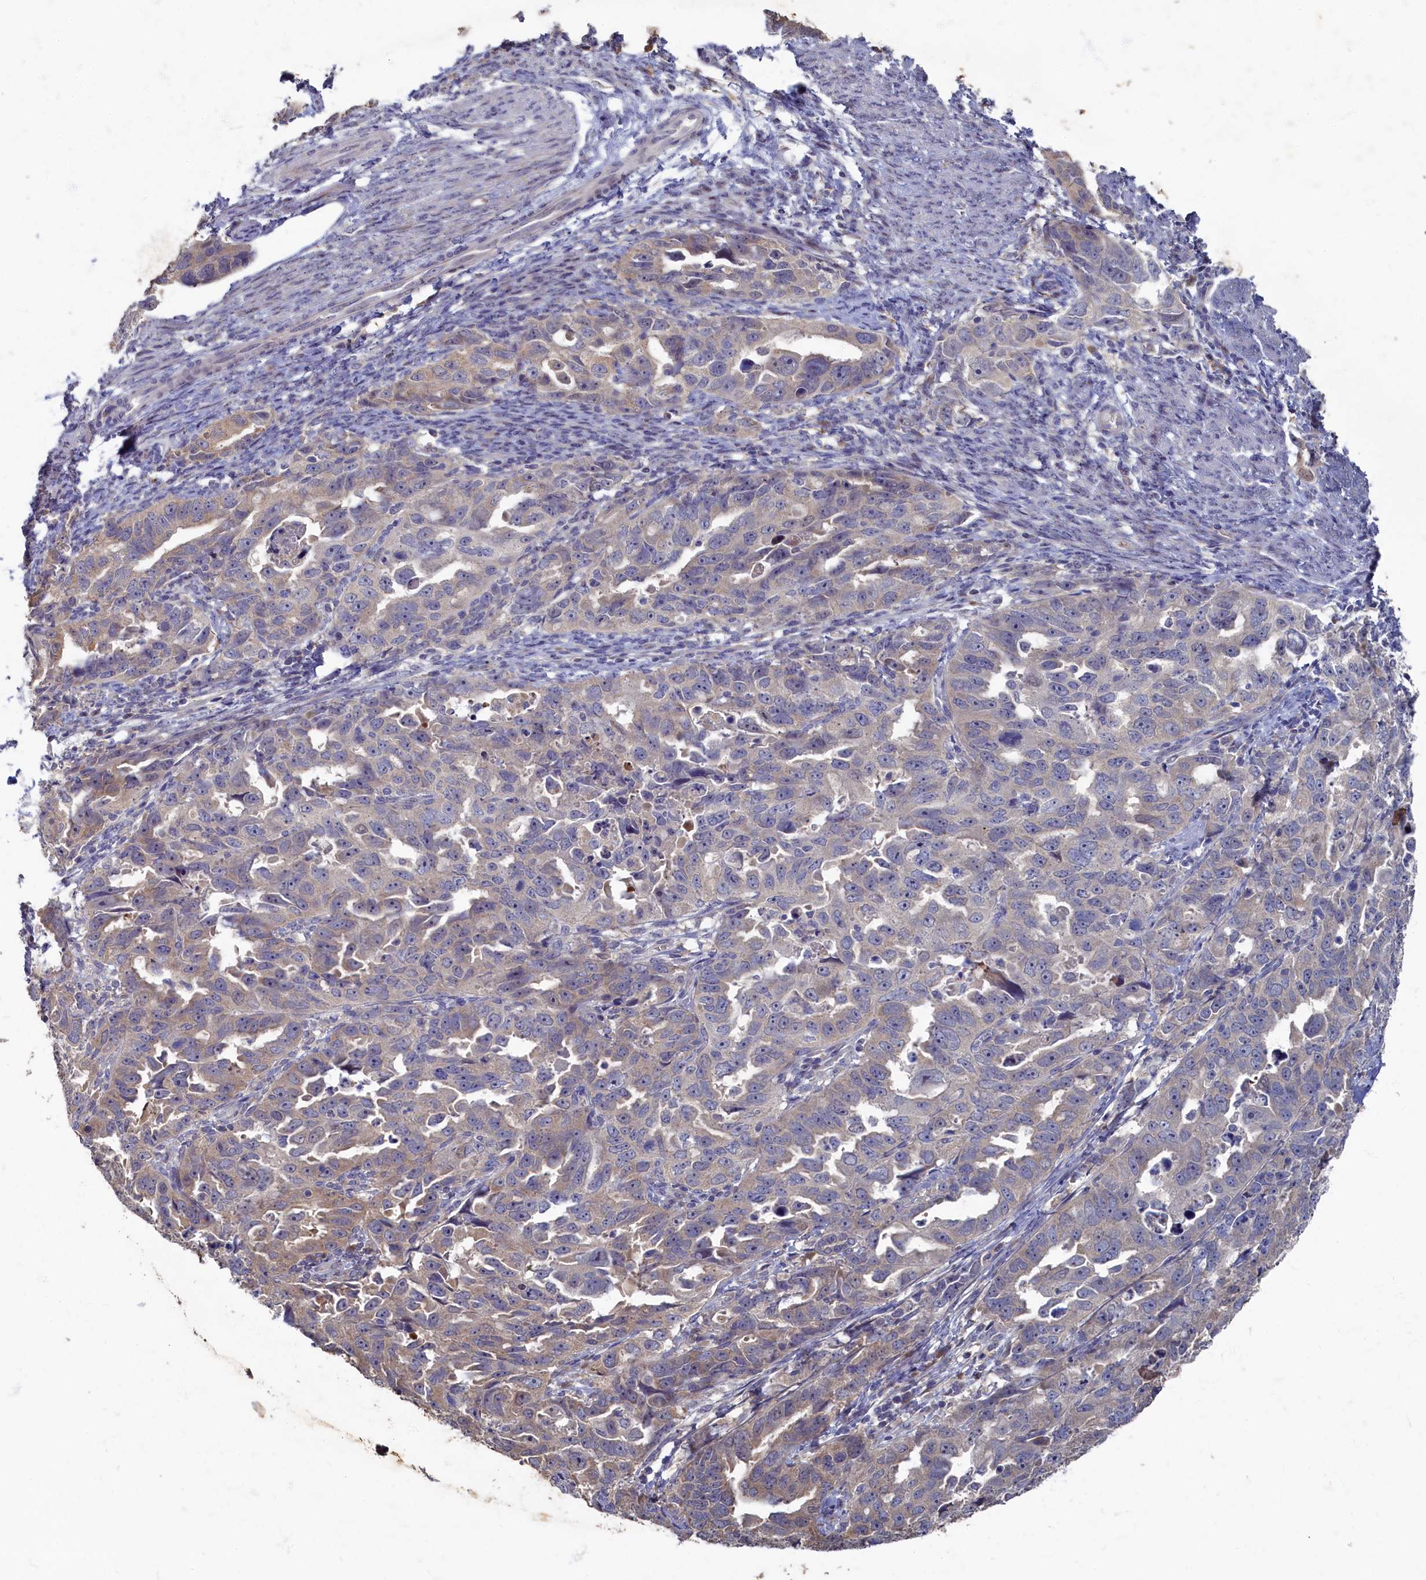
{"staining": {"intensity": "weak", "quantity": "25%-75%", "location": "cytoplasmic/membranous"}, "tissue": "endometrial cancer", "cell_type": "Tumor cells", "image_type": "cancer", "snomed": [{"axis": "morphology", "description": "Adenocarcinoma, NOS"}, {"axis": "topography", "description": "Endometrium"}], "caption": "Immunohistochemistry micrograph of neoplastic tissue: adenocarcinoma (endometrial) stained using immunohistochemistry (IHC) demonstrates low levels of weak protein expression localized specifically in the cytoplasmic/membranous of tumor cells, appearing as a cytoplasmic/membranous brown color.", "gene": "HUNK", "patient": {"sex": "female", "age": 65}}